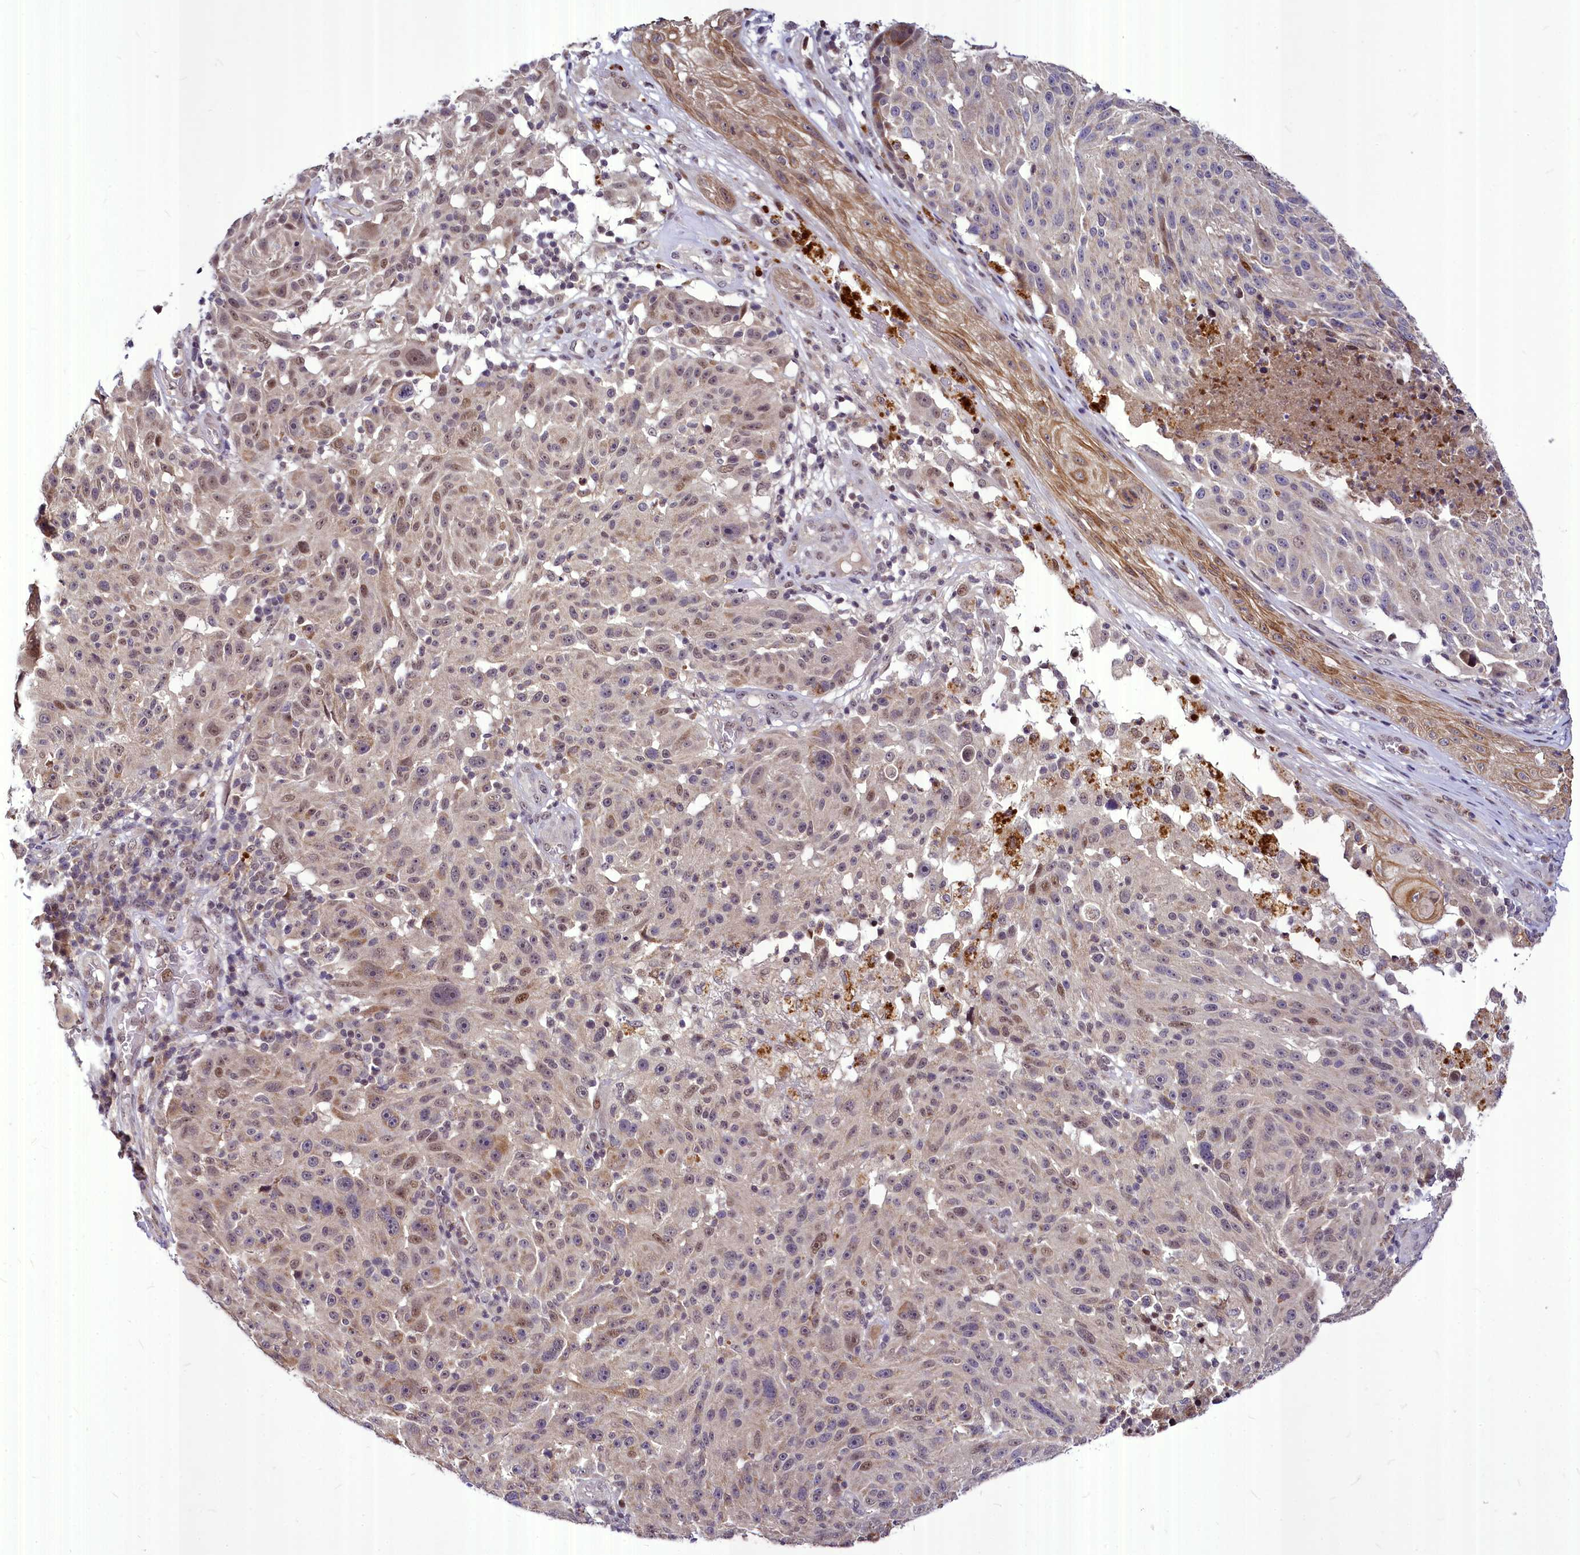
{"staining": {"intensity": "weak", "quantity": "25%-75%", "location": "cytoplasmic/membranous,nuclear"}, "tissue": "melanoma", "cell_type": "Tumor cells", "image_type": "cancer", "snomed": [{"axis": "morphology", "description": "Malignant melanoma, NOS"}, {"axis": "topography", "description": "Skin"}], "caption": "Brown immunohistochemical staining in human melanoma exhibits weak cytoplasmic/membranous and nuclear positivity in about 25%-75% of tumor cells. The staining is performed using DAB (3,3'-diaminobenzidine) brown chromogen to label protein expression. The nuclei are counter-stained blue using hematoxylin.", "gene": "MAML2", "patient": {"sex": "male", "age": 53}}